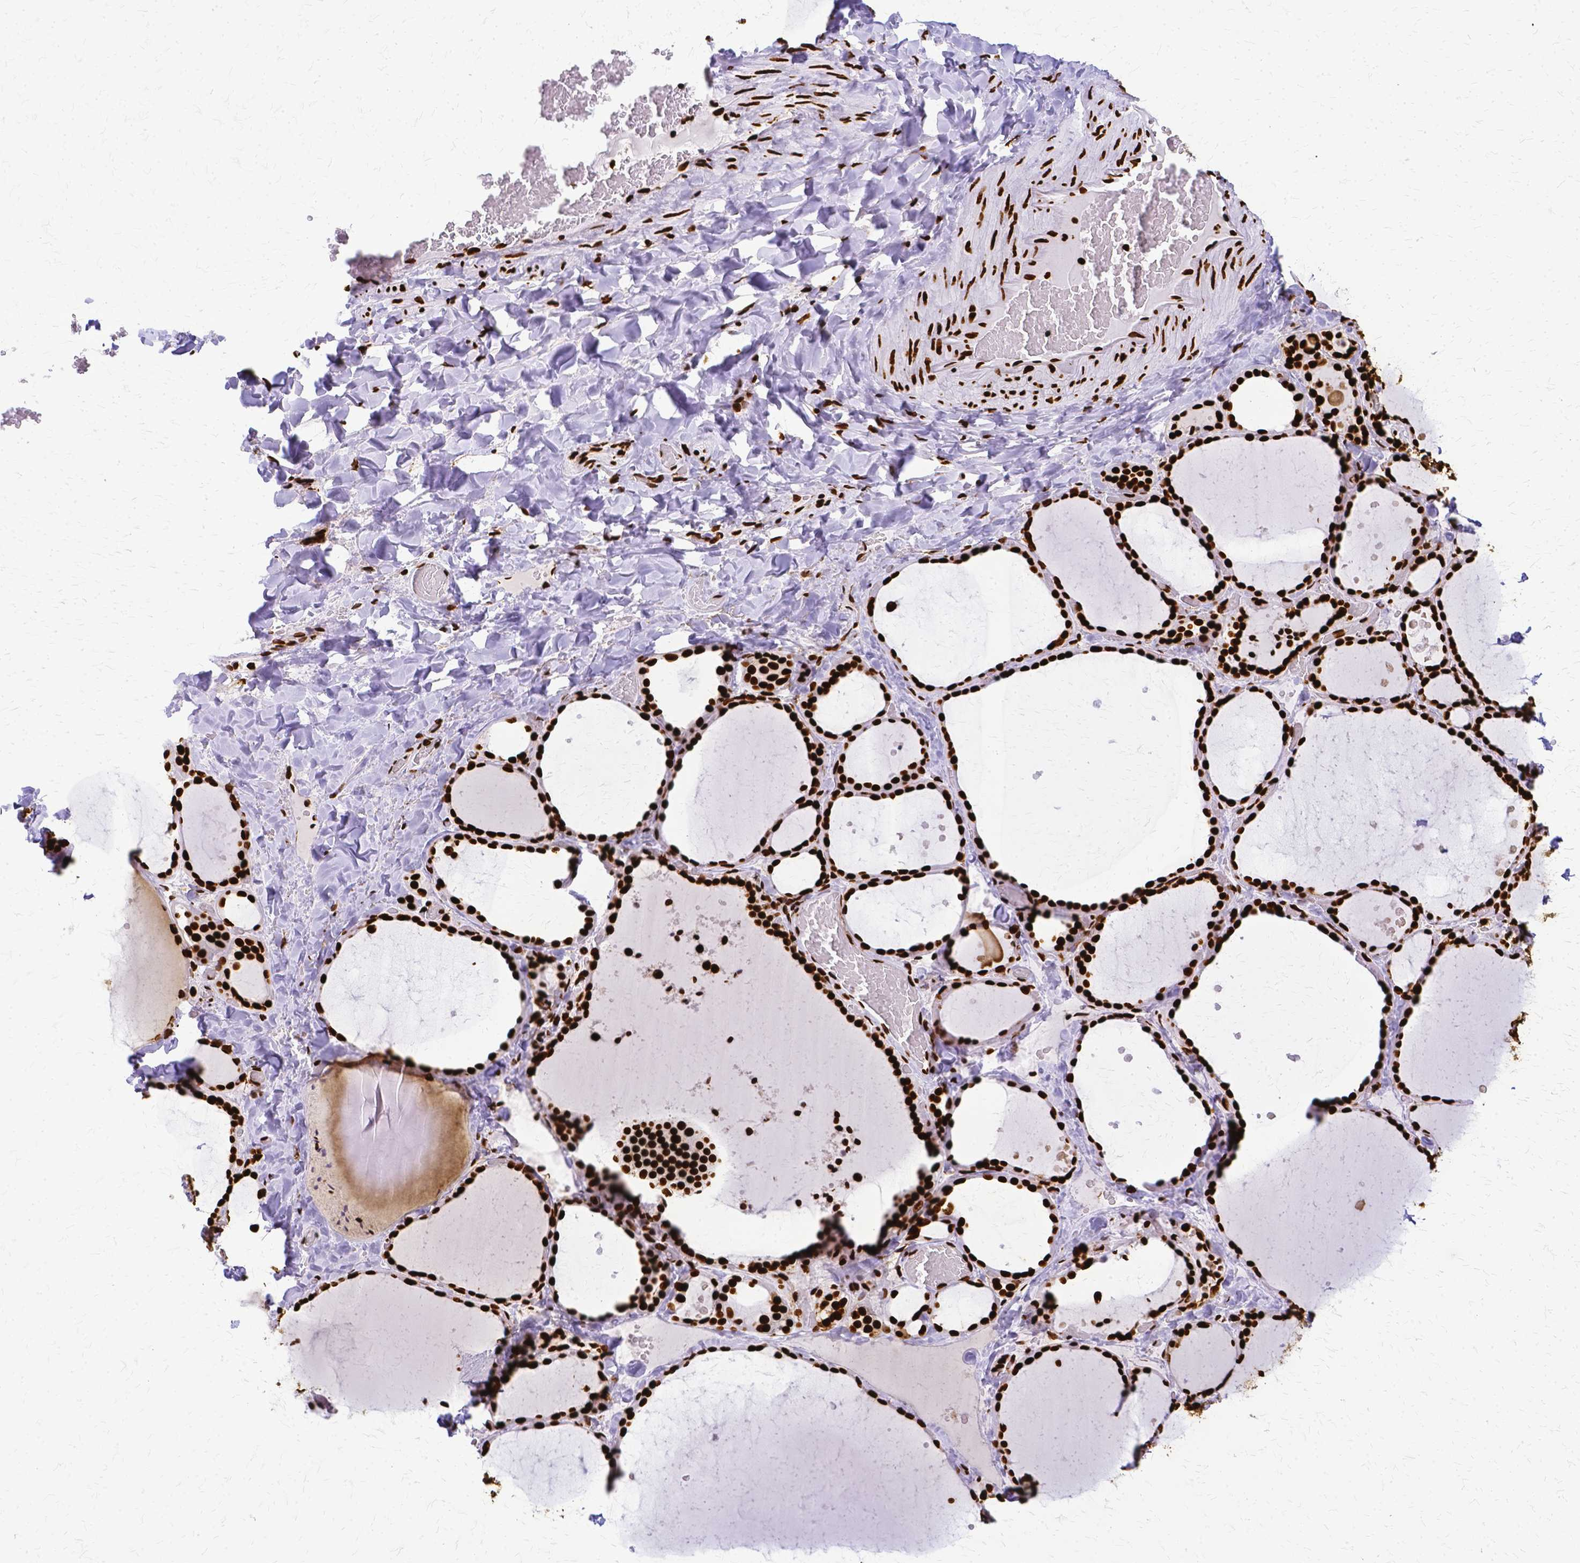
{"staining": {"intensity": "strong", "quantity": ">75%", "location": "nuclear"}, "tissue": "thyroid gland", "cell_type": "Glandular cells", "image_type": "normal", "snomed": [{"axis": "morphology", "description": "Normal tissue, NOS"}, {"axis": "topography", "description": "Thyroid gland"}], "caption": "Strong nuclear positivity for a protein is seen in approximately >75% of glandular cells of unremarkable thyroid gland using immunohistochemistry (IHC).", "gene": "SFPQ", "patient": {"sex": "female", "age": 36}}